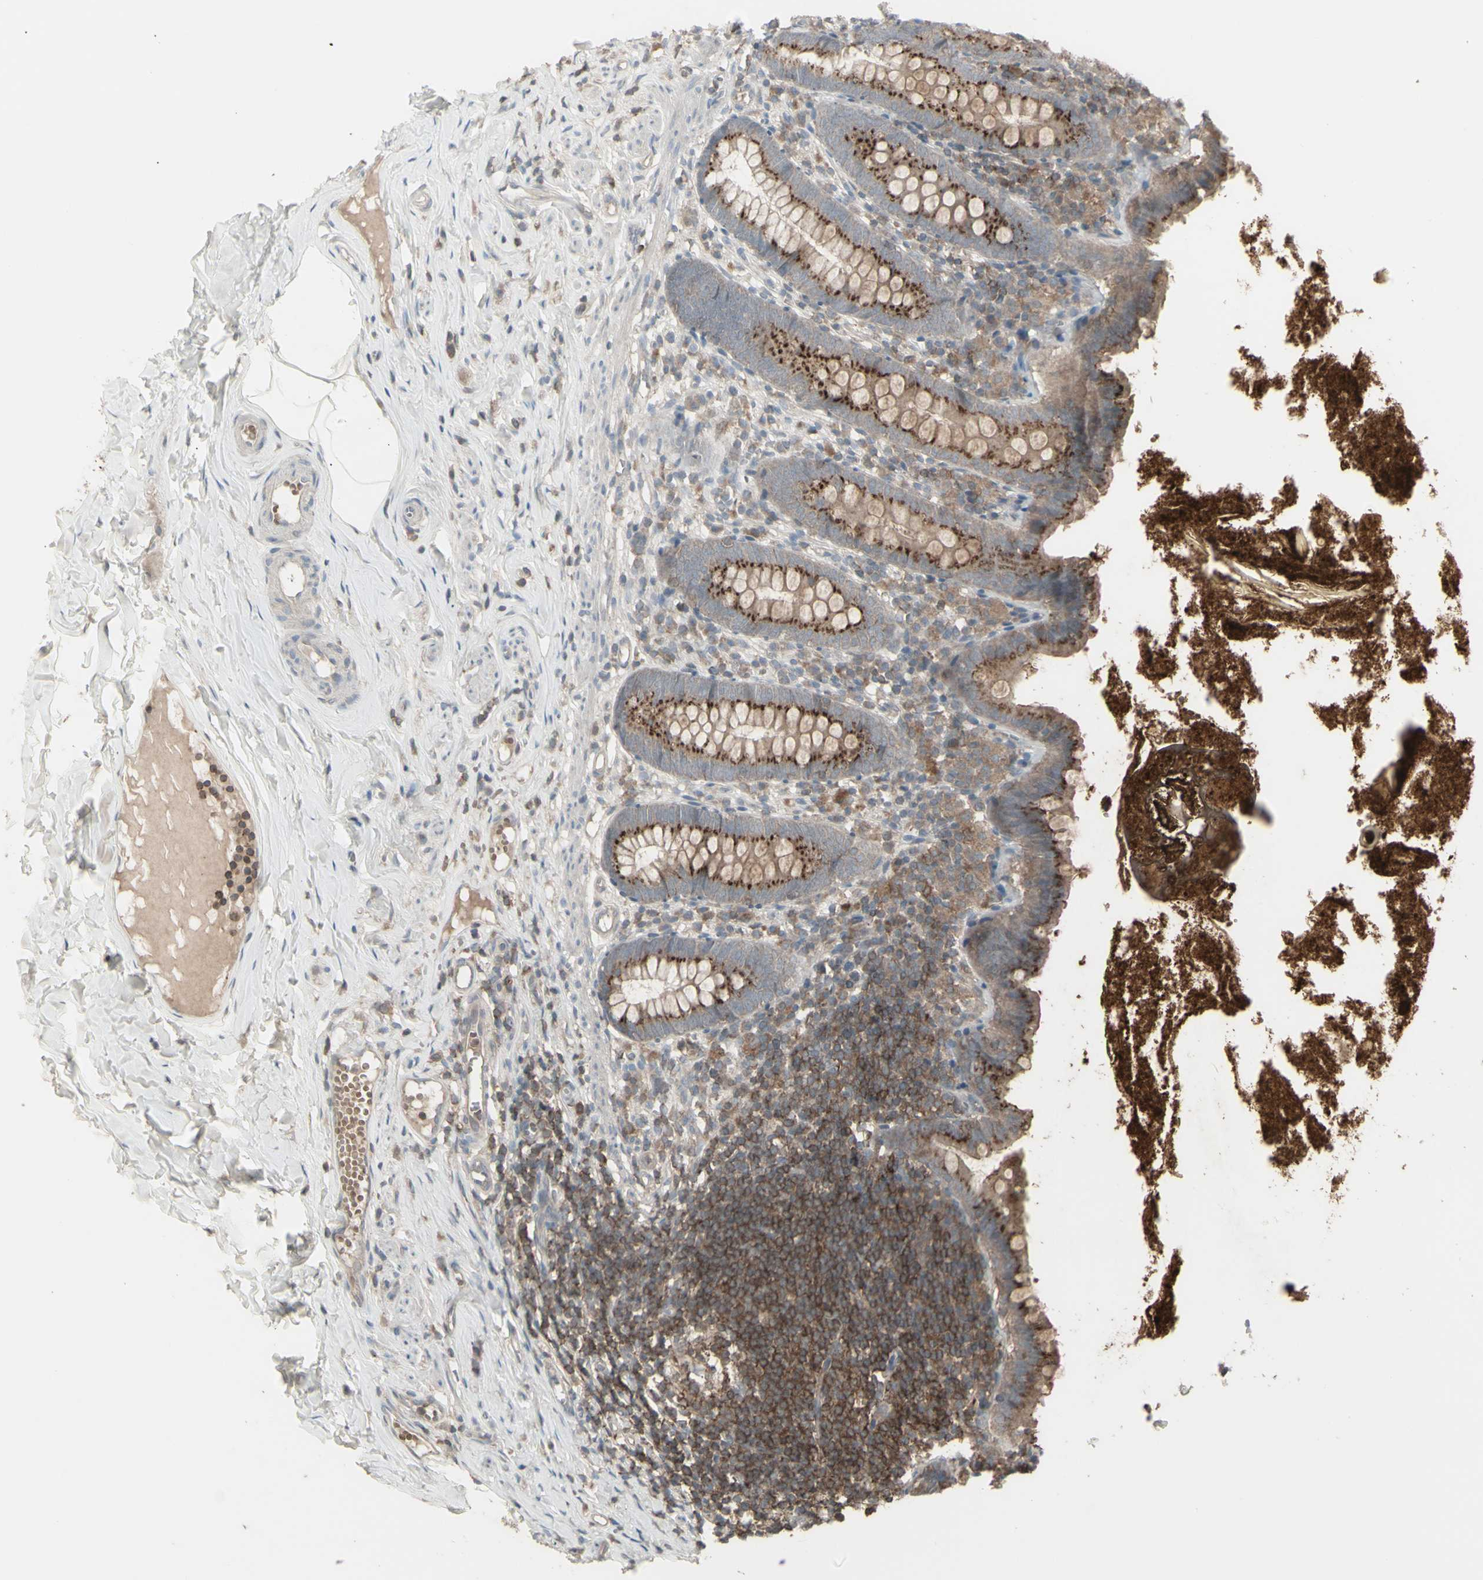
{"staining": {"intensity": "strong", "quantity": ">75%", "location": "cytoplasmic/membranous"}, "tissue": "appendix", "cell_type": "Glandular cells", "image_type": "normal", "snomed": [{"axis": "morphology", "description": "Normal tissue, NOS"}, {"axis": "topography", "description": "Appendix"}], "caption": "Brown immunohistochemical staining in benign human appendix exhibits strong cytoplasmic/membranous positivity in about >75% of glandular cells.", "gene": "CSK", "patient": {"sex": "male", "age": 52}}